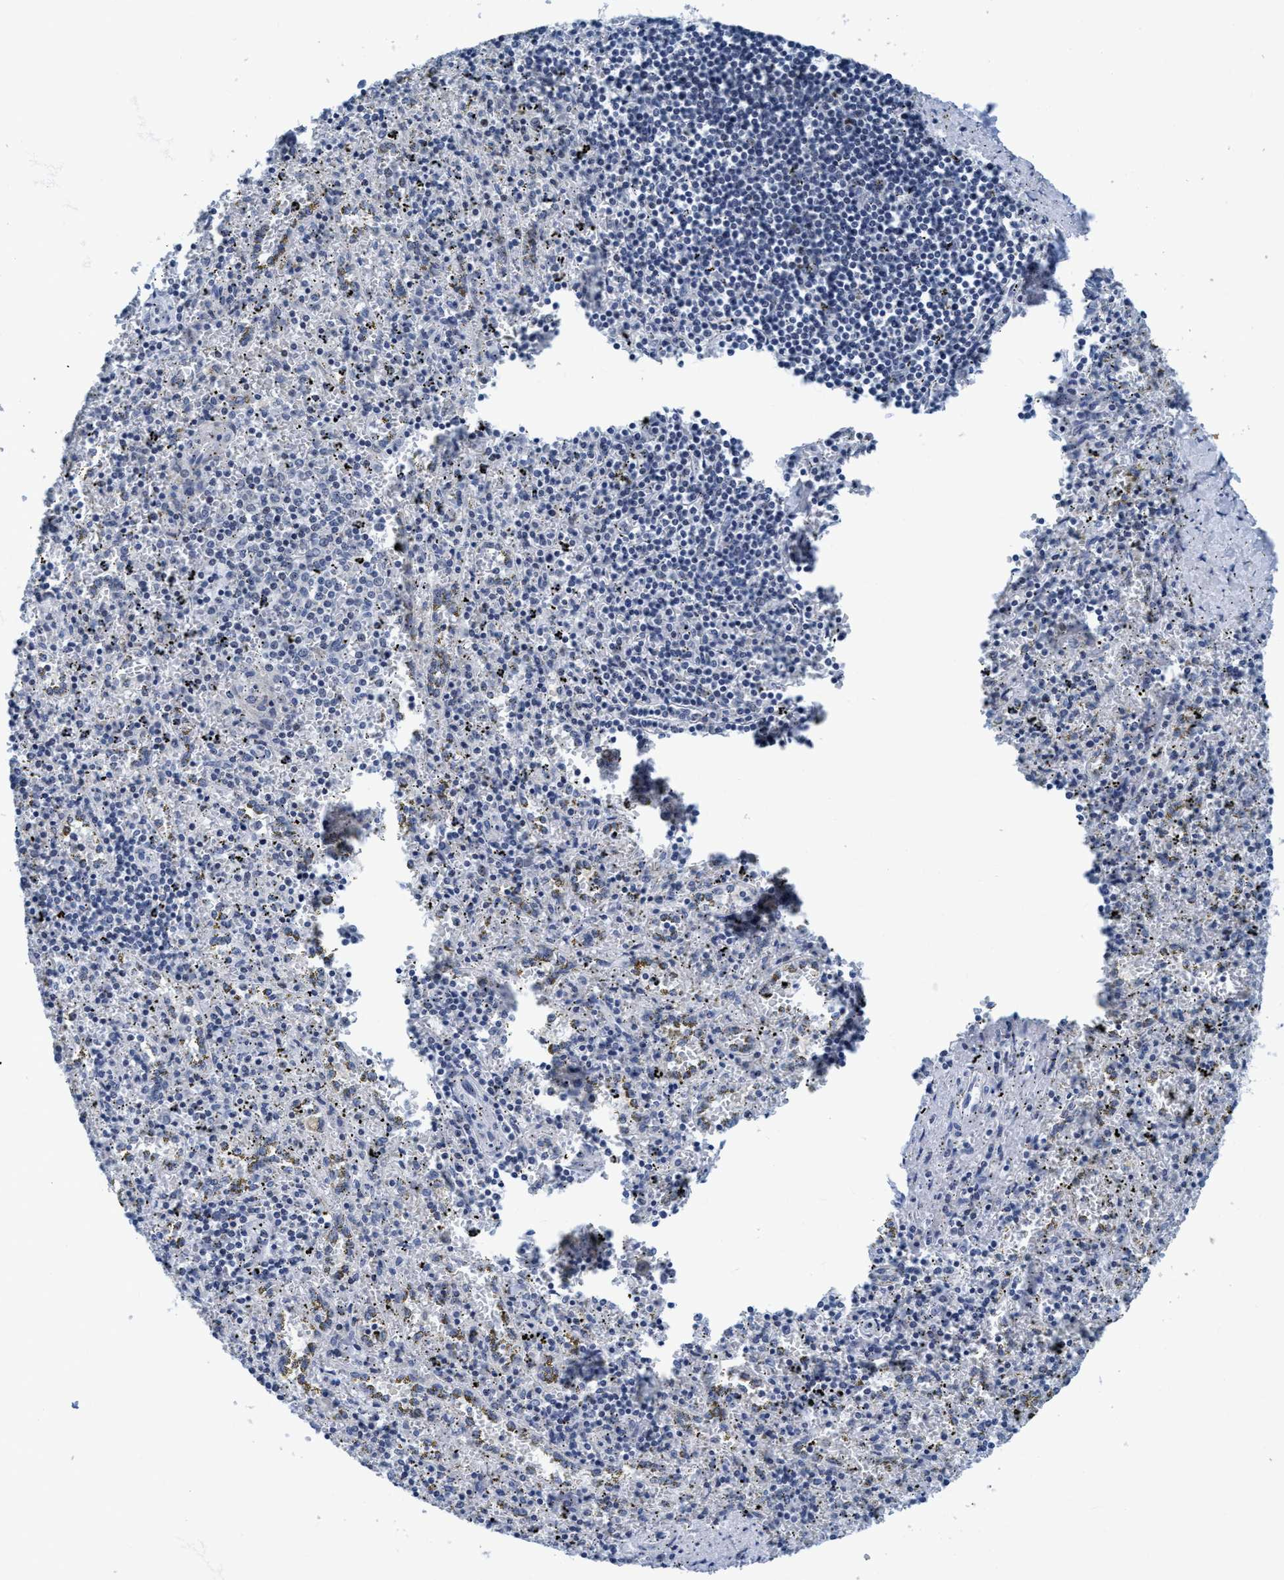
{"staining": {"intensity": "negative", "quantity": "none", "location": "none"}, "tissue": "spleen", "cell_type": "Cells in red pulp", "image_type": "normal", "snomed": [{"axis": "morphology", "description": "Normal tissue, NOS"}, {"axis": "topography", "description": "Spleen"}], "caption": "An image of spleen stained for a protein reveals no brown staining in cells in red pulp. (DAB IHC, high magnification).", "gene": "DNAI1", "patient": {"sex": "male", "age": 11}}